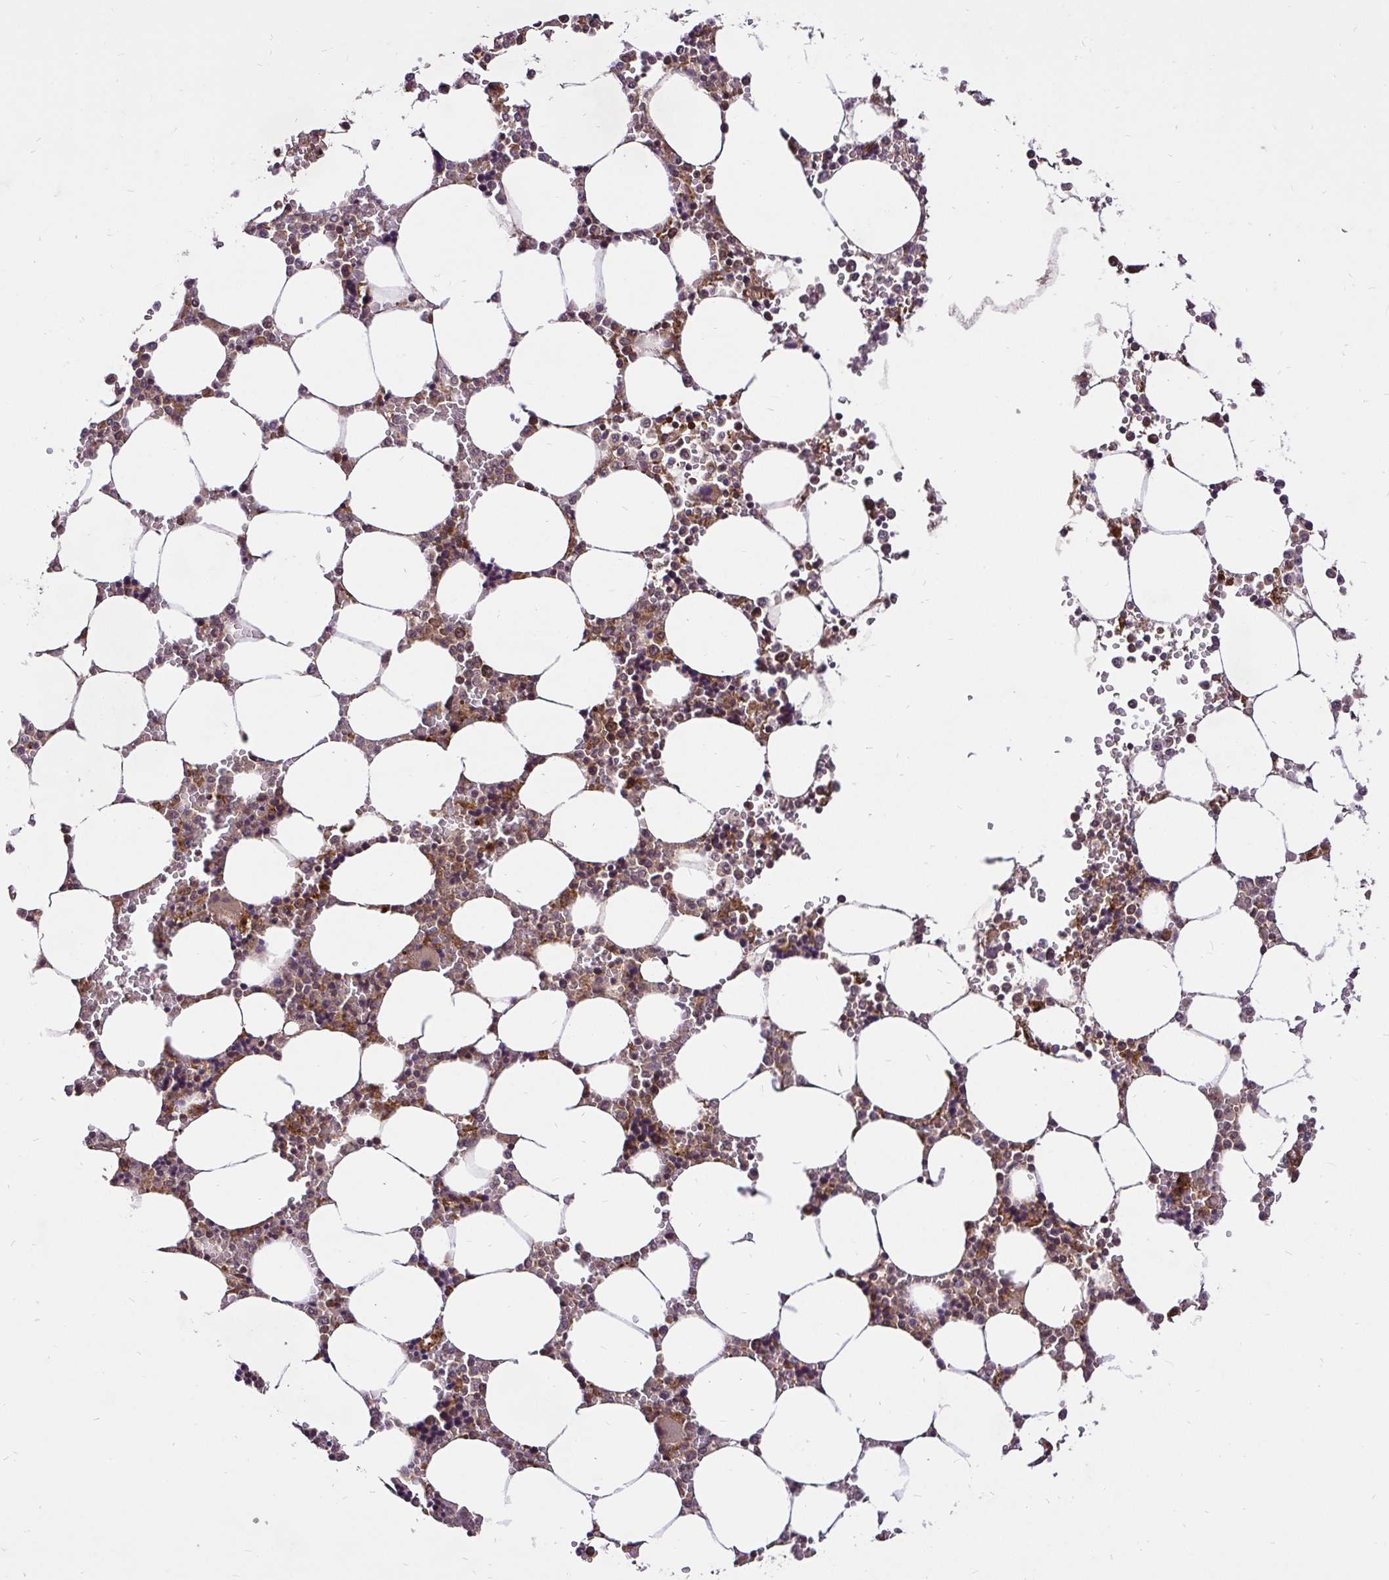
{"staining": {"intensity": "moderate", "quantity": "<25%", "location": "cytoplasmic/membranous,nuclear"}, "tissue": "bone marrow", "cell_type": "Hematopoietic cells", "image_type": "normal", "snomed": [{"axis": "morphology", "description": "Normal tissue, NOS"}, {"axis": "topography", "description": "Bone marrow"}], "caption": "Immunohistochemical staining of benign bone marrow reveals low levels of moderate cytoplasmic/membranous,nuclear positivity in about <25% of hematopoietic cells. The staining was performed using DAB, with brown indicating positive protein expression. Nuclei are stained blue with hematoxylin.", "gene": "UBE2M", "patient": {"sex": "male", "age": 64}}